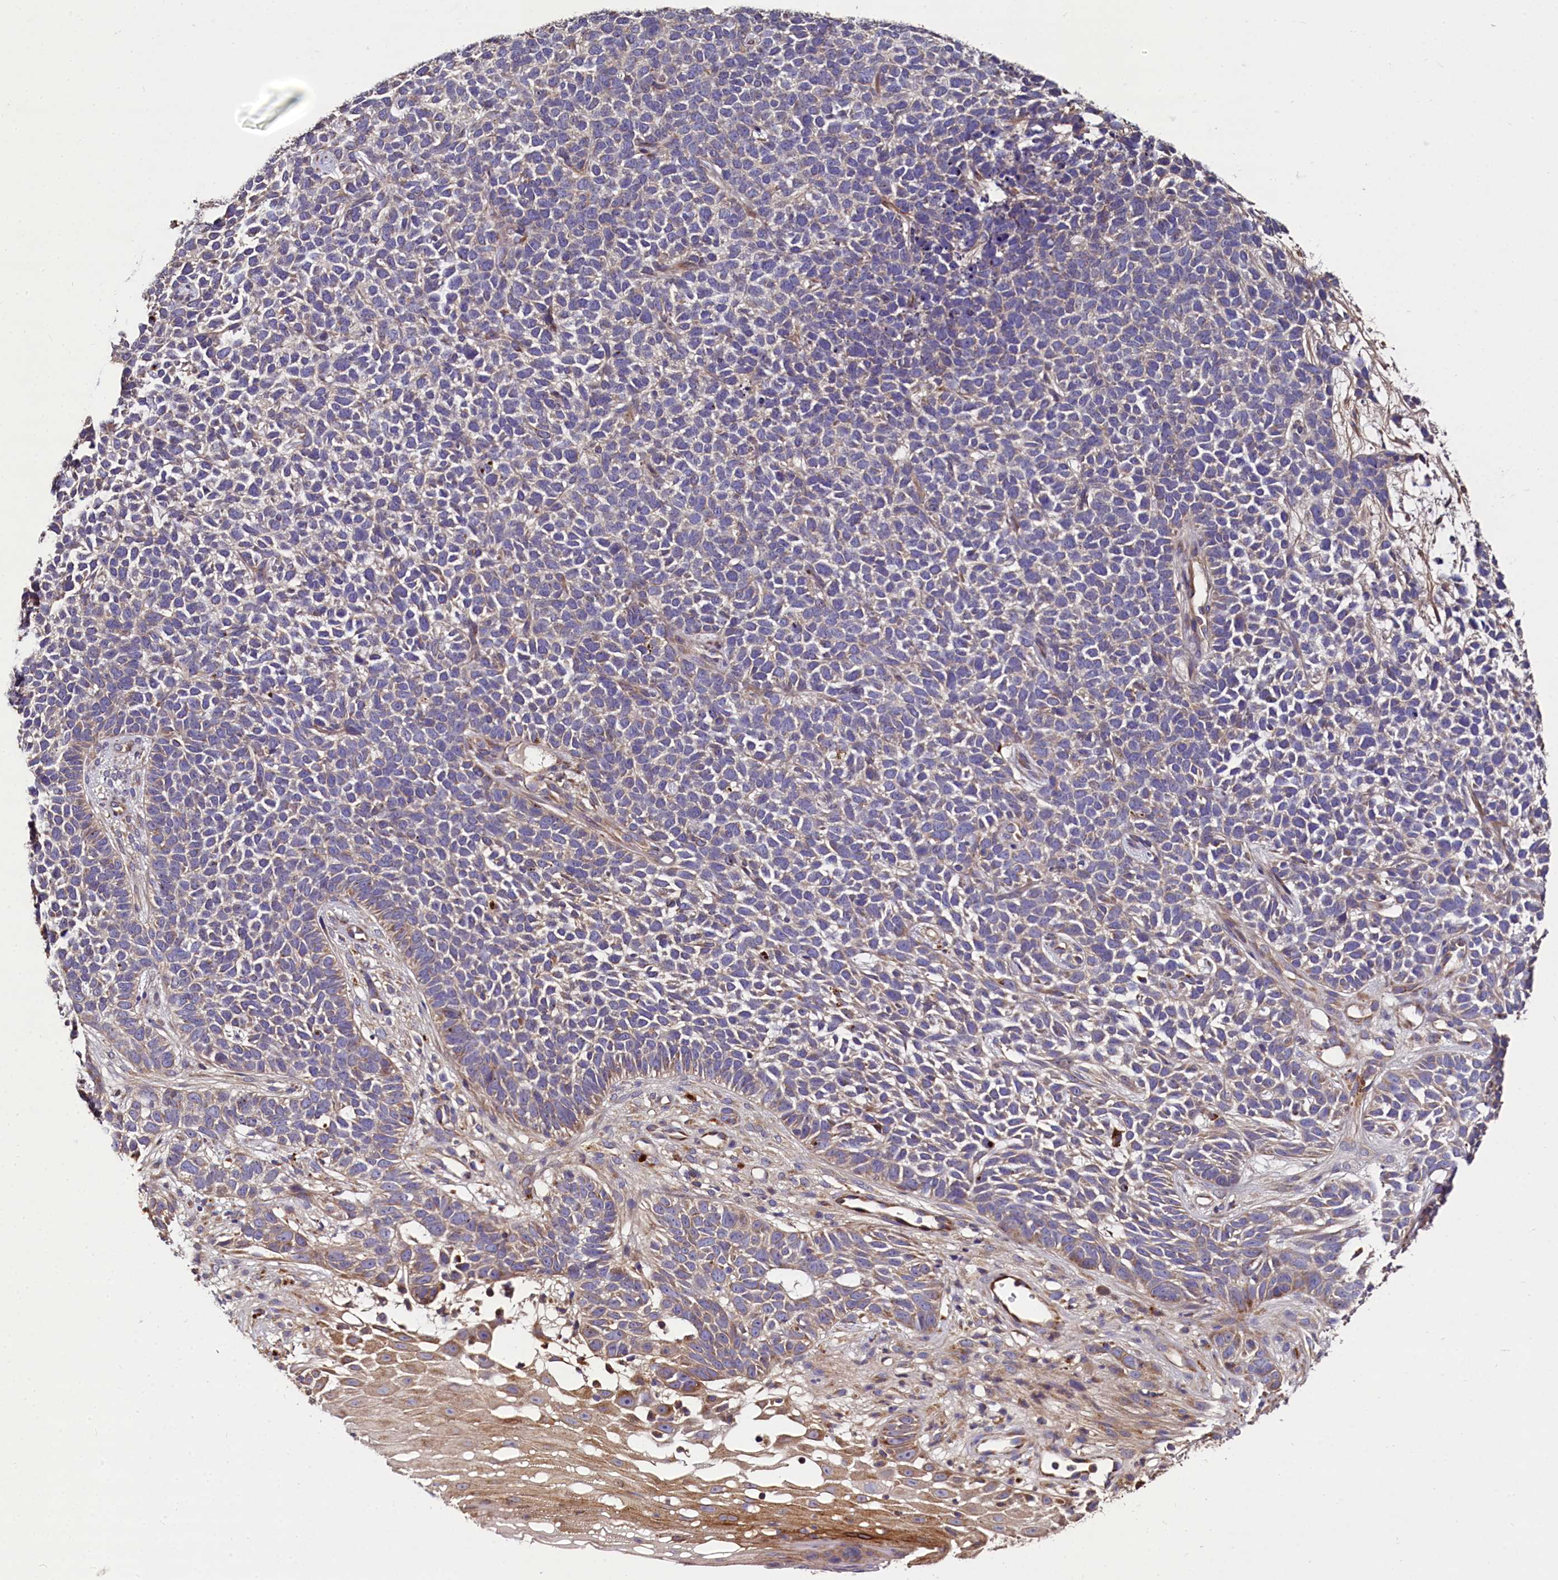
{"staining": {"intensity": "weak", "quantity": "<25%", "location": "cytoplasmic/membranous"}, "tissue": "skin cancer", "cell_type": "Tumor cells", "image_type": "cancer", "snomed": [{"axis": "morphology", "description": "Basal cell carcinoma"}, {"axis": "topography", "description": "Skin"}], "caption": "Immunohistochemistry (IHC) photomicrograph of neoplastic tissue: human skin cancer (basal cell carcinoma) stained with DAB demonstrates no significant protein expression in tumor cells.", "gene": "SPRYD3", "patient": {"sex": "female", "age": 84}}